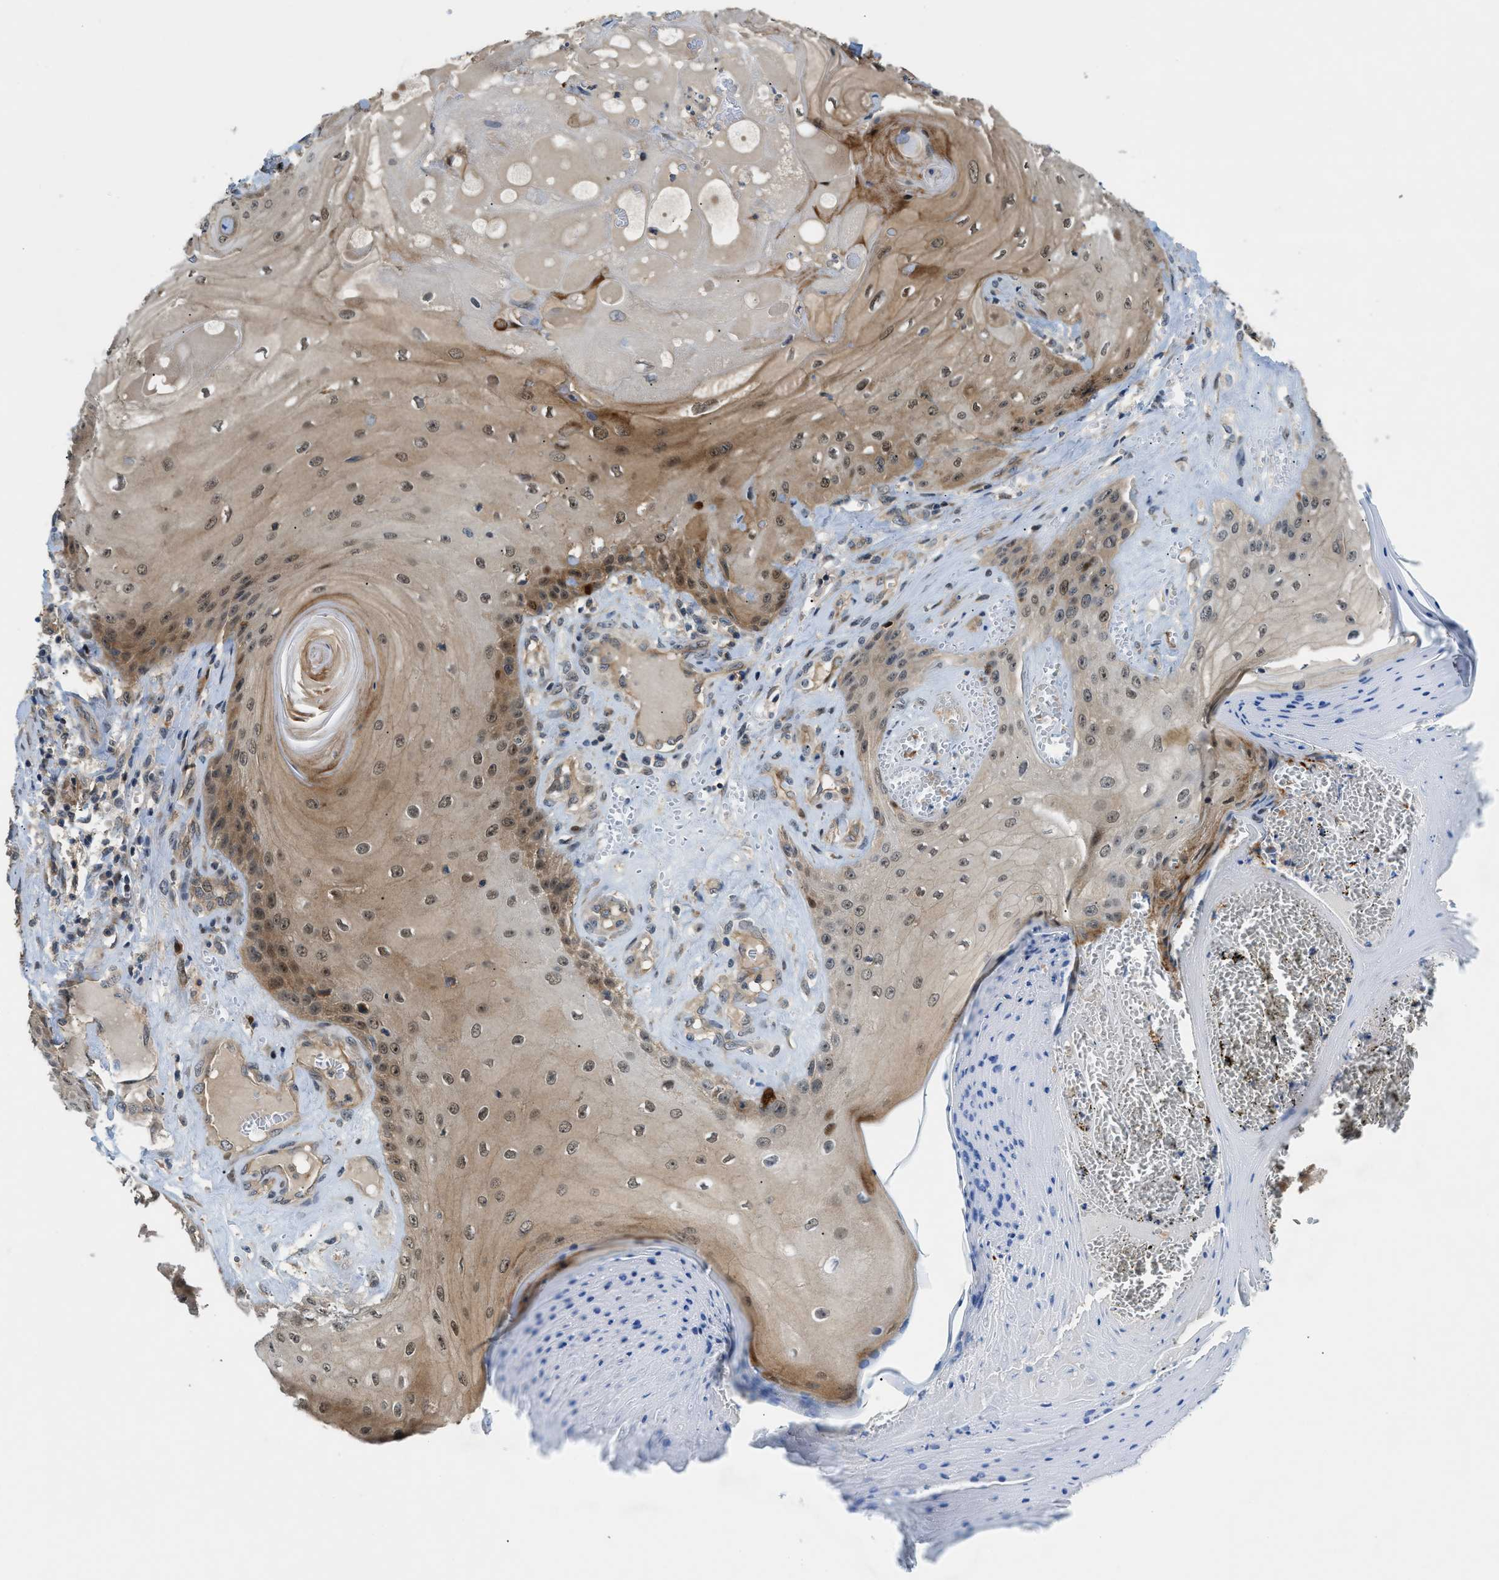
{"staining": {"intensity": "moderate", "quantity": ">75%", "location": "cytoplasmic/membranous,nuclear"}, "tissue": "skin cancer", "cell_type": "Tumor cells", "image_type": "cancer", "snomed": [{"axis": "morphology", "description": "Squamous cell carcinoma, NOS"}, {"axis": "topography", "description": "Skin"}], "caption": "Squamous cell carcinoma (skin) stained with a protein marker reveals moderate staining in tumor cells.", "gene": "TRAK2", "patient": {"sex": "male", "age": 74}}